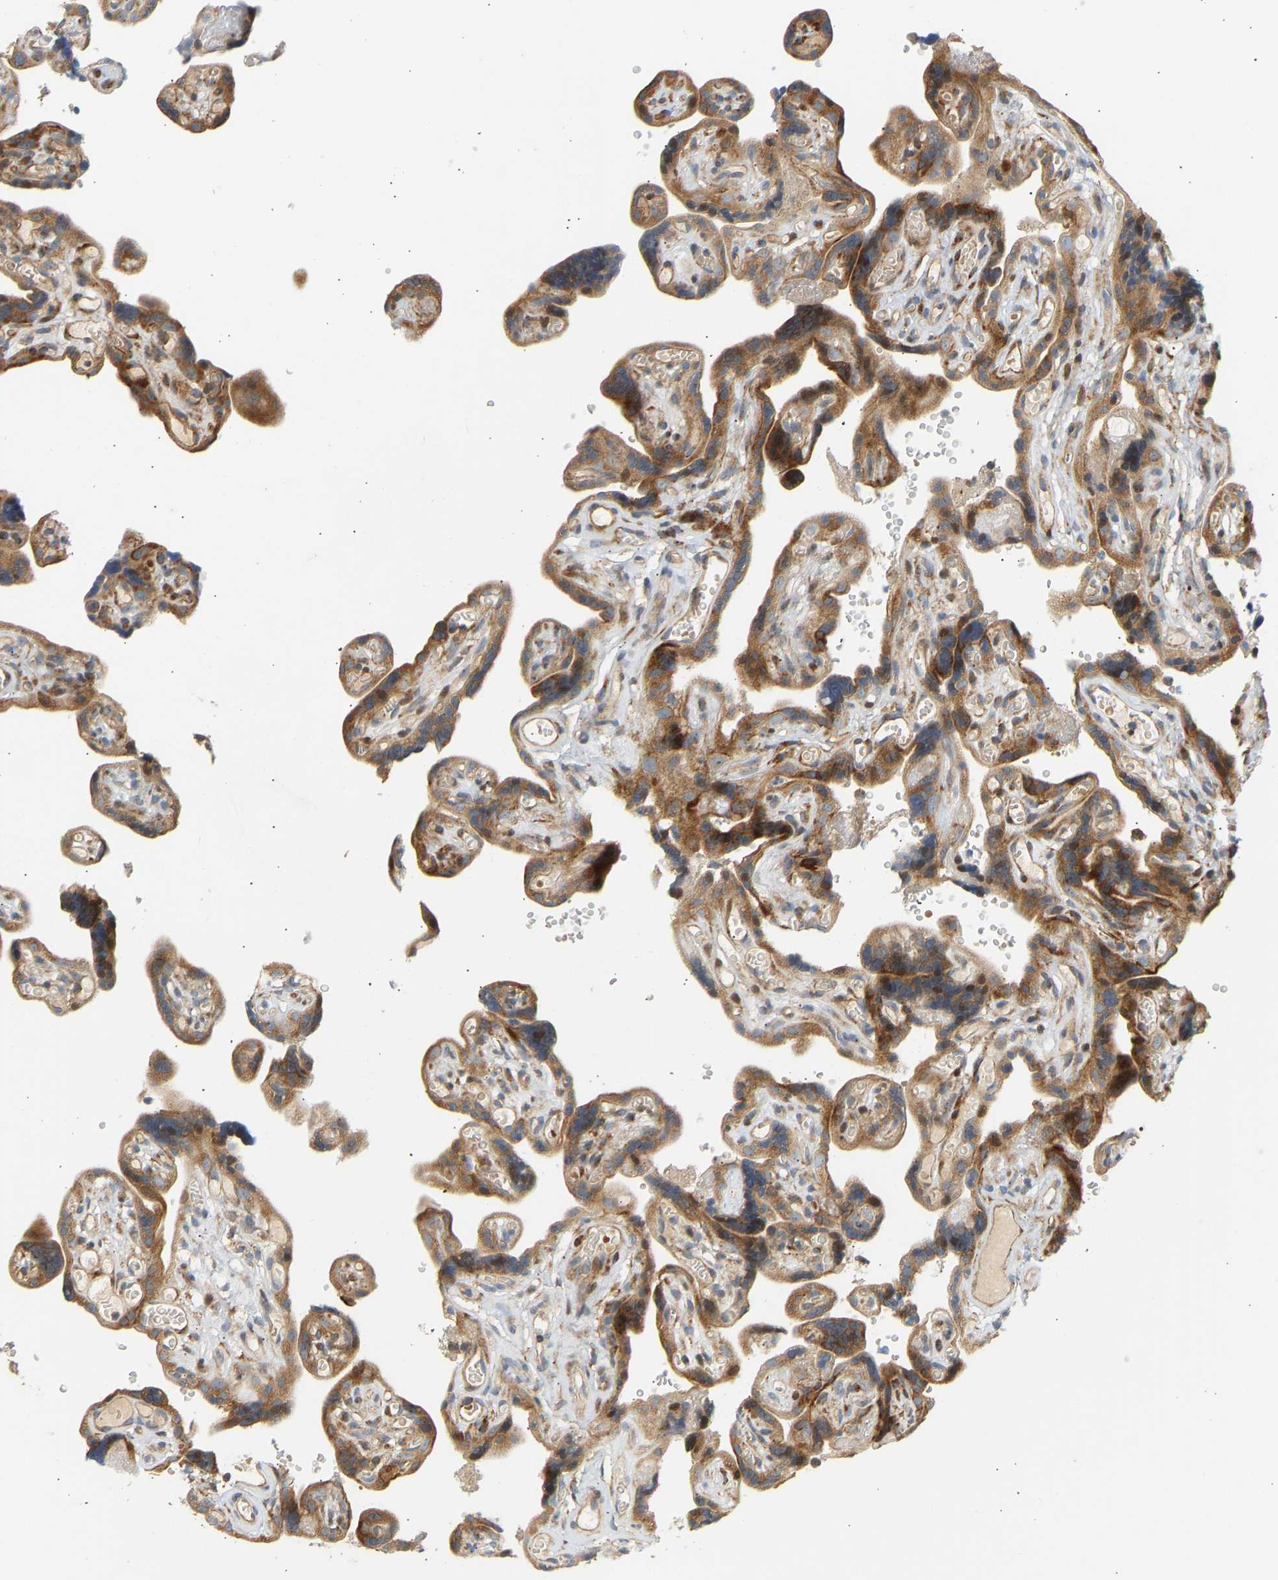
{"staining": {"intensity": "moderate", "quantity": ">75%", "location": "cytoplasmic/membranous"}, "tissue": "placenta", "cell_type": "Decidual cells", "image_type": "normal", "snomed": [{"axis": "morphology", "description": "Normal tissue, NOS"}, {"axis": "topography", "description": "Placenta"}], "caption": "Immunohistochemistry staining of benign placenta, which exhibits medium levels of moderate cytoplasmic/membranous staining in approximately >75% of decidual cells indicating moderate cytoplasmic/membranous protein positivity. The staining was performed using DAB (brown) for protein detection and nuclei were counterstained in hematoxylin (blue).", "gene": "RPS14", "patient": {"sex": "female", "age": 30}}